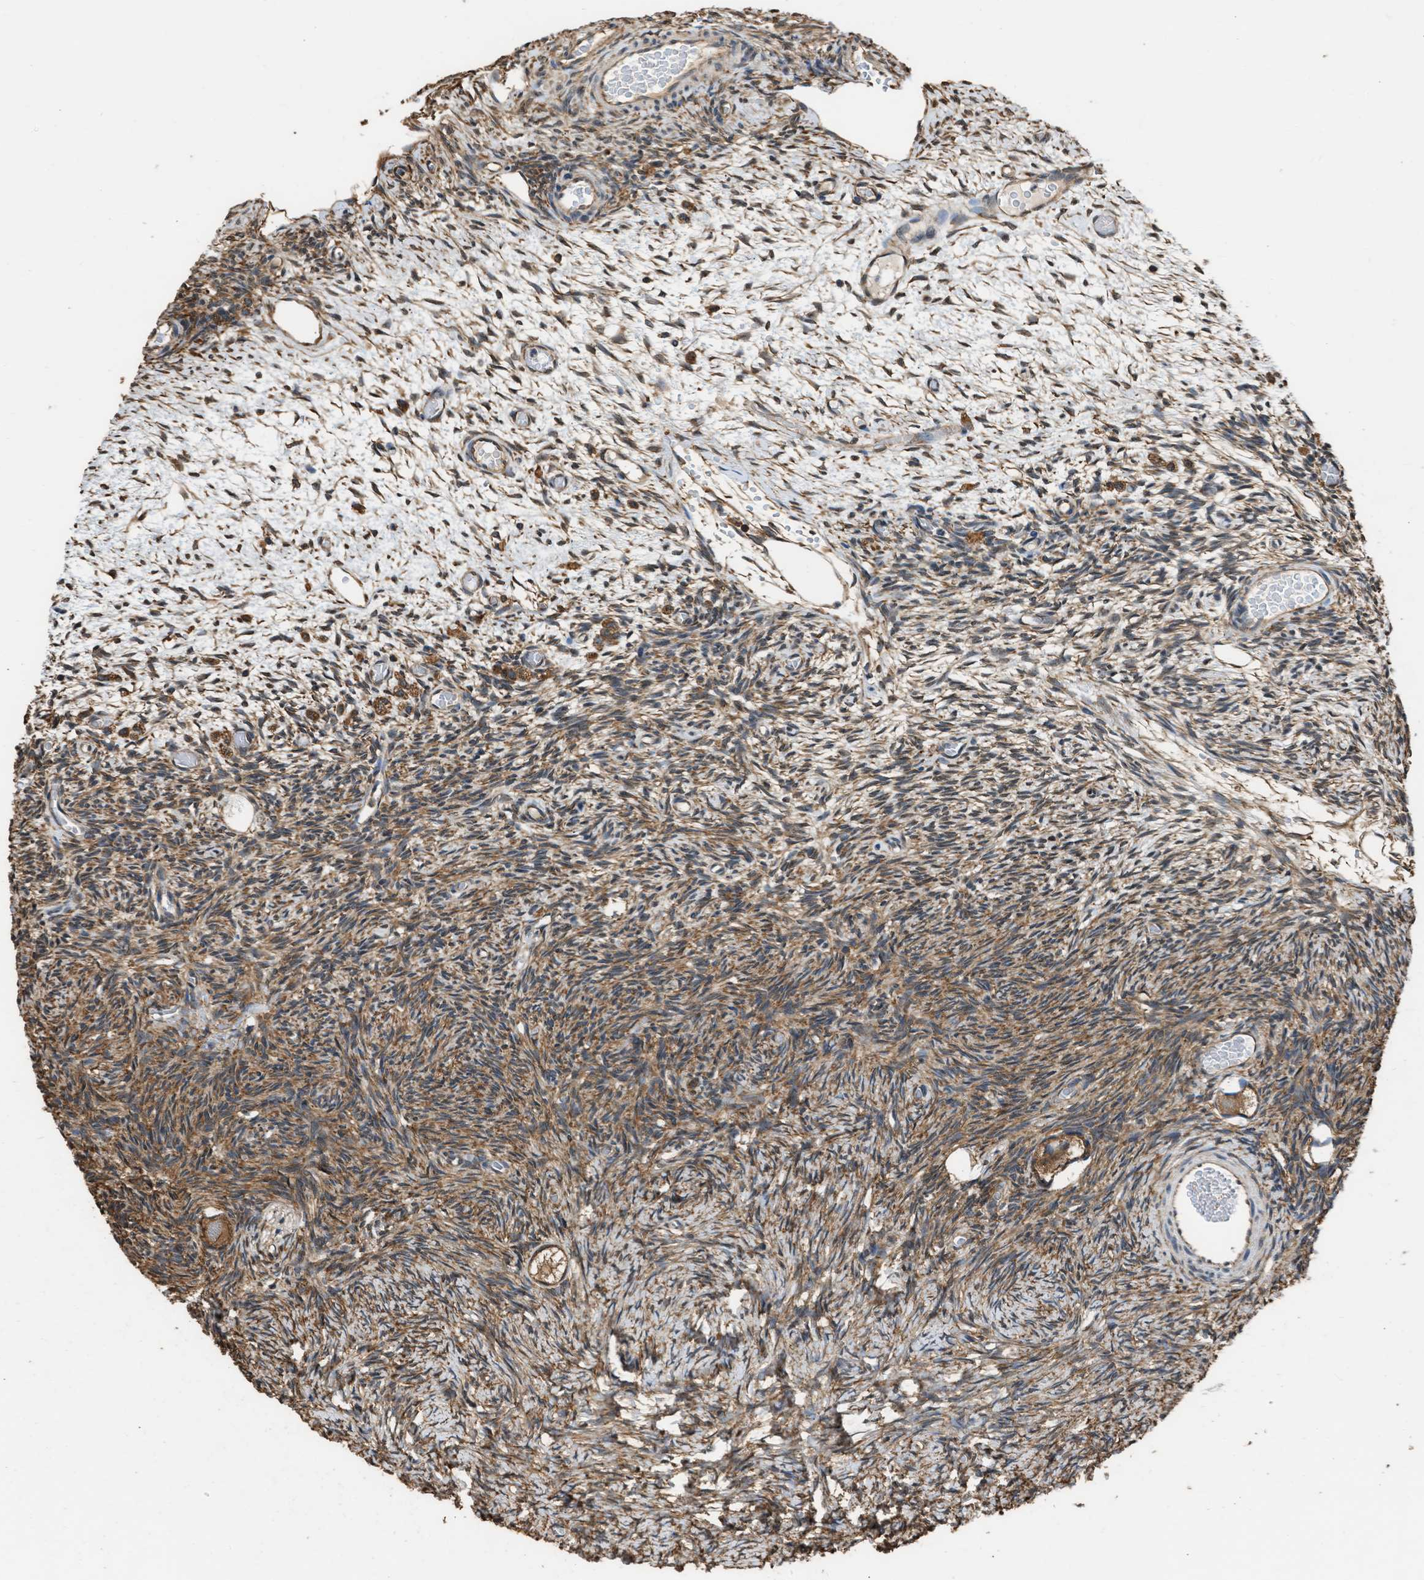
{"staining": {"intensity": "moderate", "quantity": ">75%", "location": "cytoplasmic/membranous"}, "tissue": "ovary", "cell_type": "Follicle cells", "image_type": "normal", "snomed": [{"axis": "morphology", "description": "Normal tissue, NOS"}, {"axis": "topography", "description": "Ovary"}], "caption": "DAB (3,3'-diaminobenzidine) immunohistochemical staining of normal human ovary demonstrates moderate cytoplasmic/membranous protein staining in about >75% of follicle cells.", "gene": "SLC36A4", "patient": {"sex": "female", "age": 27}}